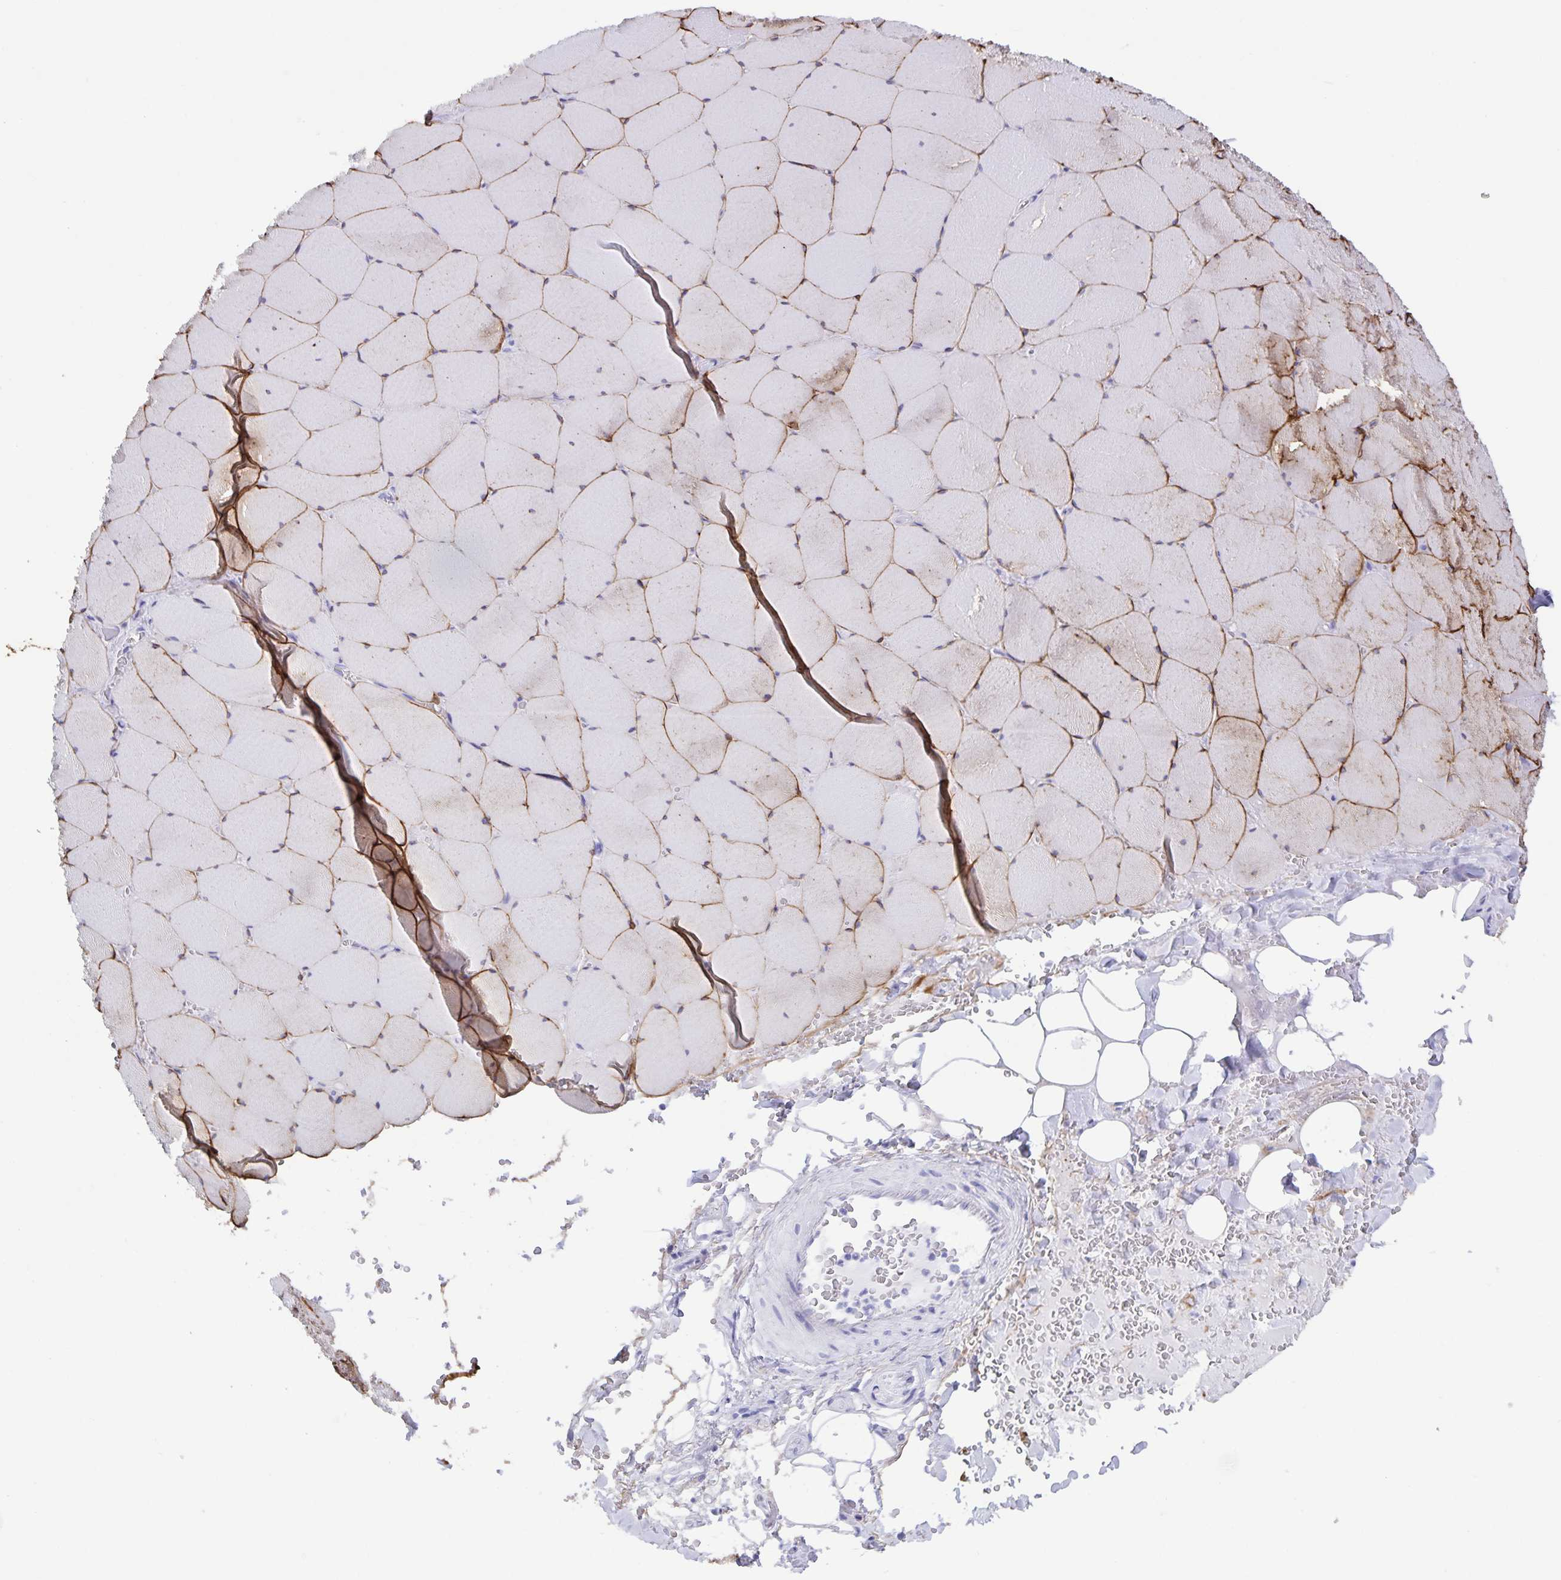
{"staining": {"intensity": "moderate", "quantity": "<25%", "location": "cytoplasmic/membranous"}, "tissue": "skeletal muscle", "cell_type": "Myocytes", "image_type": "normal", "snomed": [{"axis": "morphology", "description": "Normal tissue, NOS"}, {"axis": "topography", "description": "Skeletal muscle"}, {"axis": "topography", "description": "Head-Neck"}], "caption": "Skeletal muscle stained for a protein reveals moderate cytoplasmic/membranous positivity in myocytes. (DAB (3,3'-diaminobenzidine) IHC with brightfield microscopy, high magnification).", "gene": "AQP4", "patient": {"sex": "male", "age": 66}}